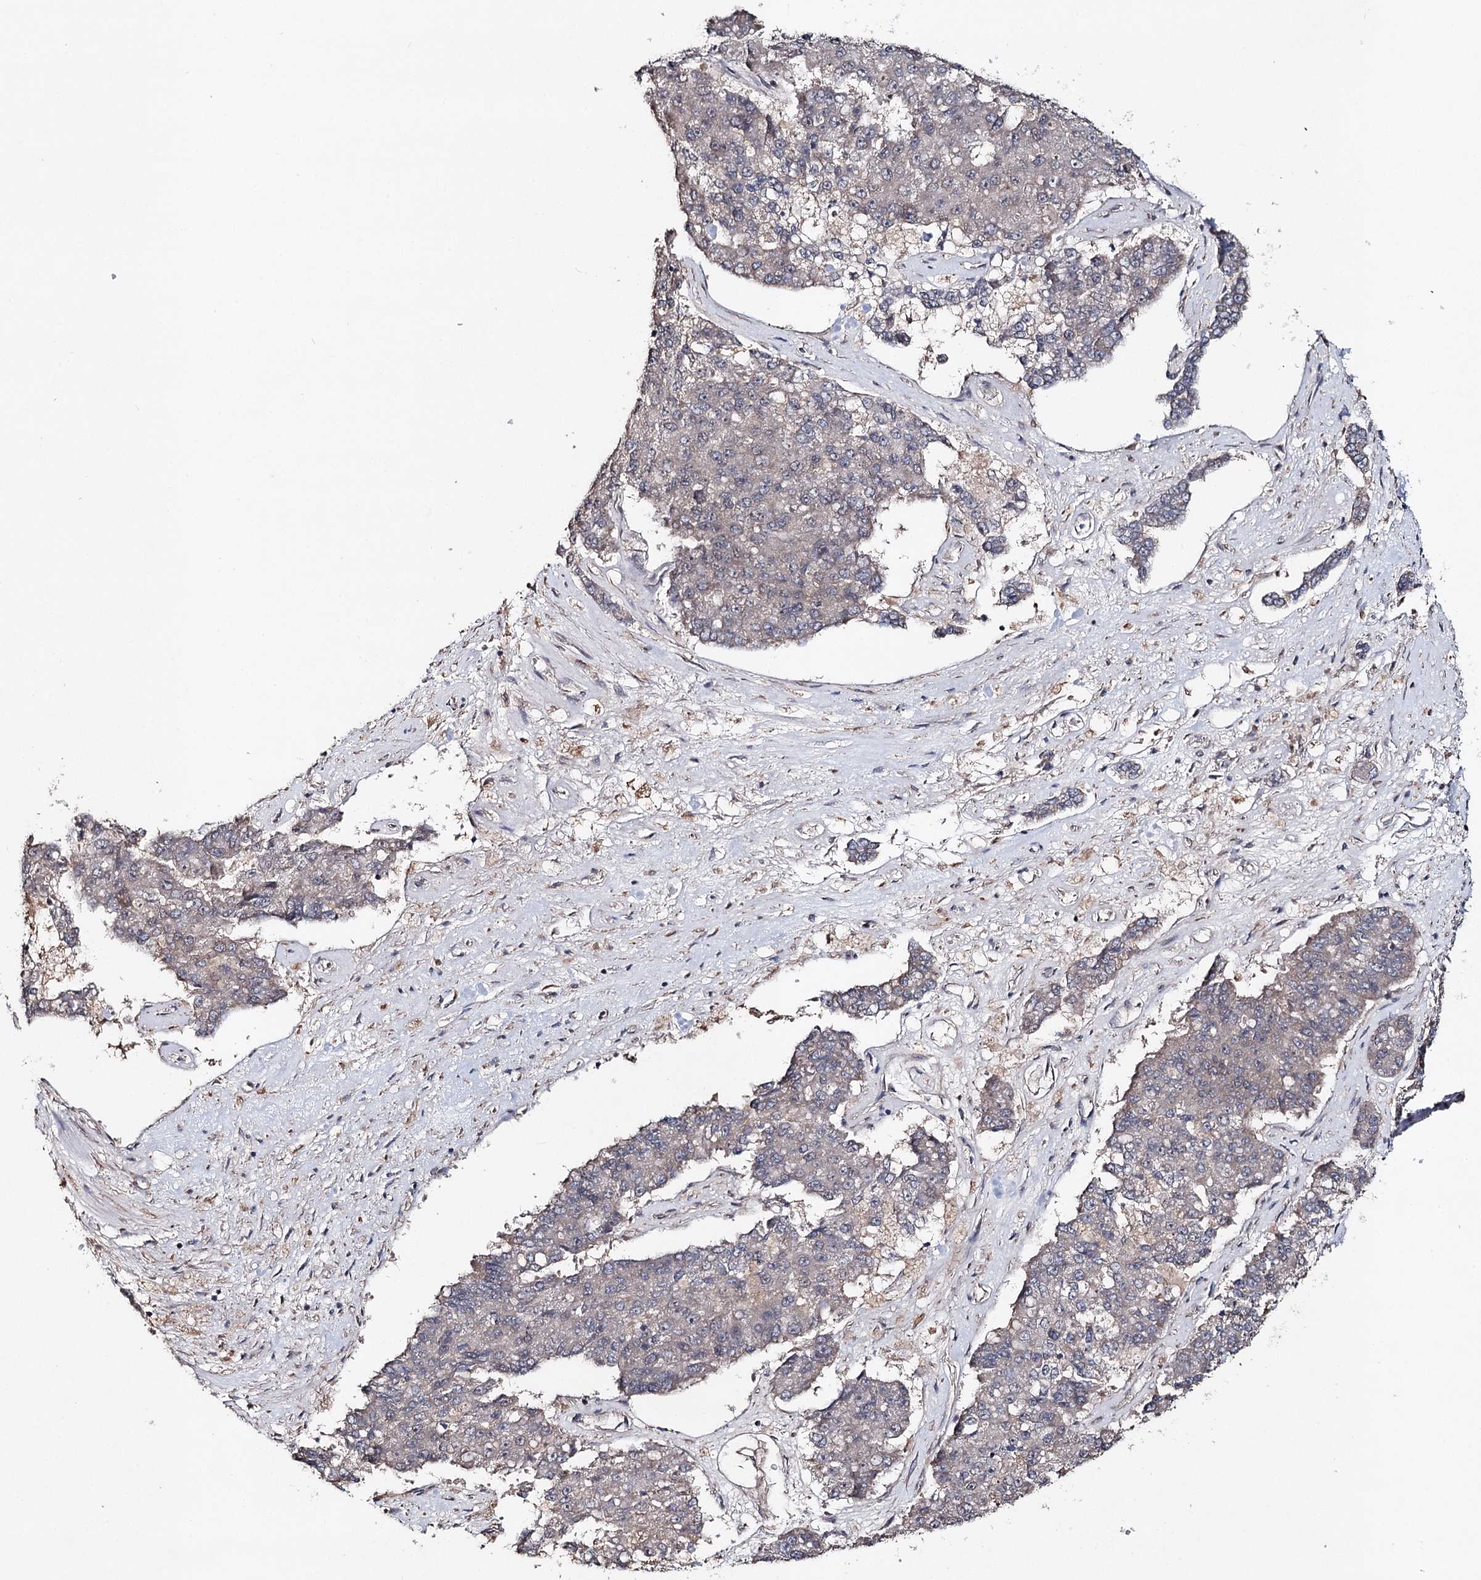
{"staining": {"intensity": "negative", "quantity": "none", "location": "none"}, "tissue": "pancreatic cancer", "cell_type": "Tumor cells", "image_type": "cancer", "snomed": [{"axis": "morphology", "description": "Adenocarcinoma, NOS"}, {"axis": "topography", "description": "Pancreas"}], "caption": "A micrograph of human pancreatic cancer (adenocarcinoma) is negative for staining in tumor cells.", "gene": "NOPCHAP1", "patient": {"sex": "male", "age": 50}}